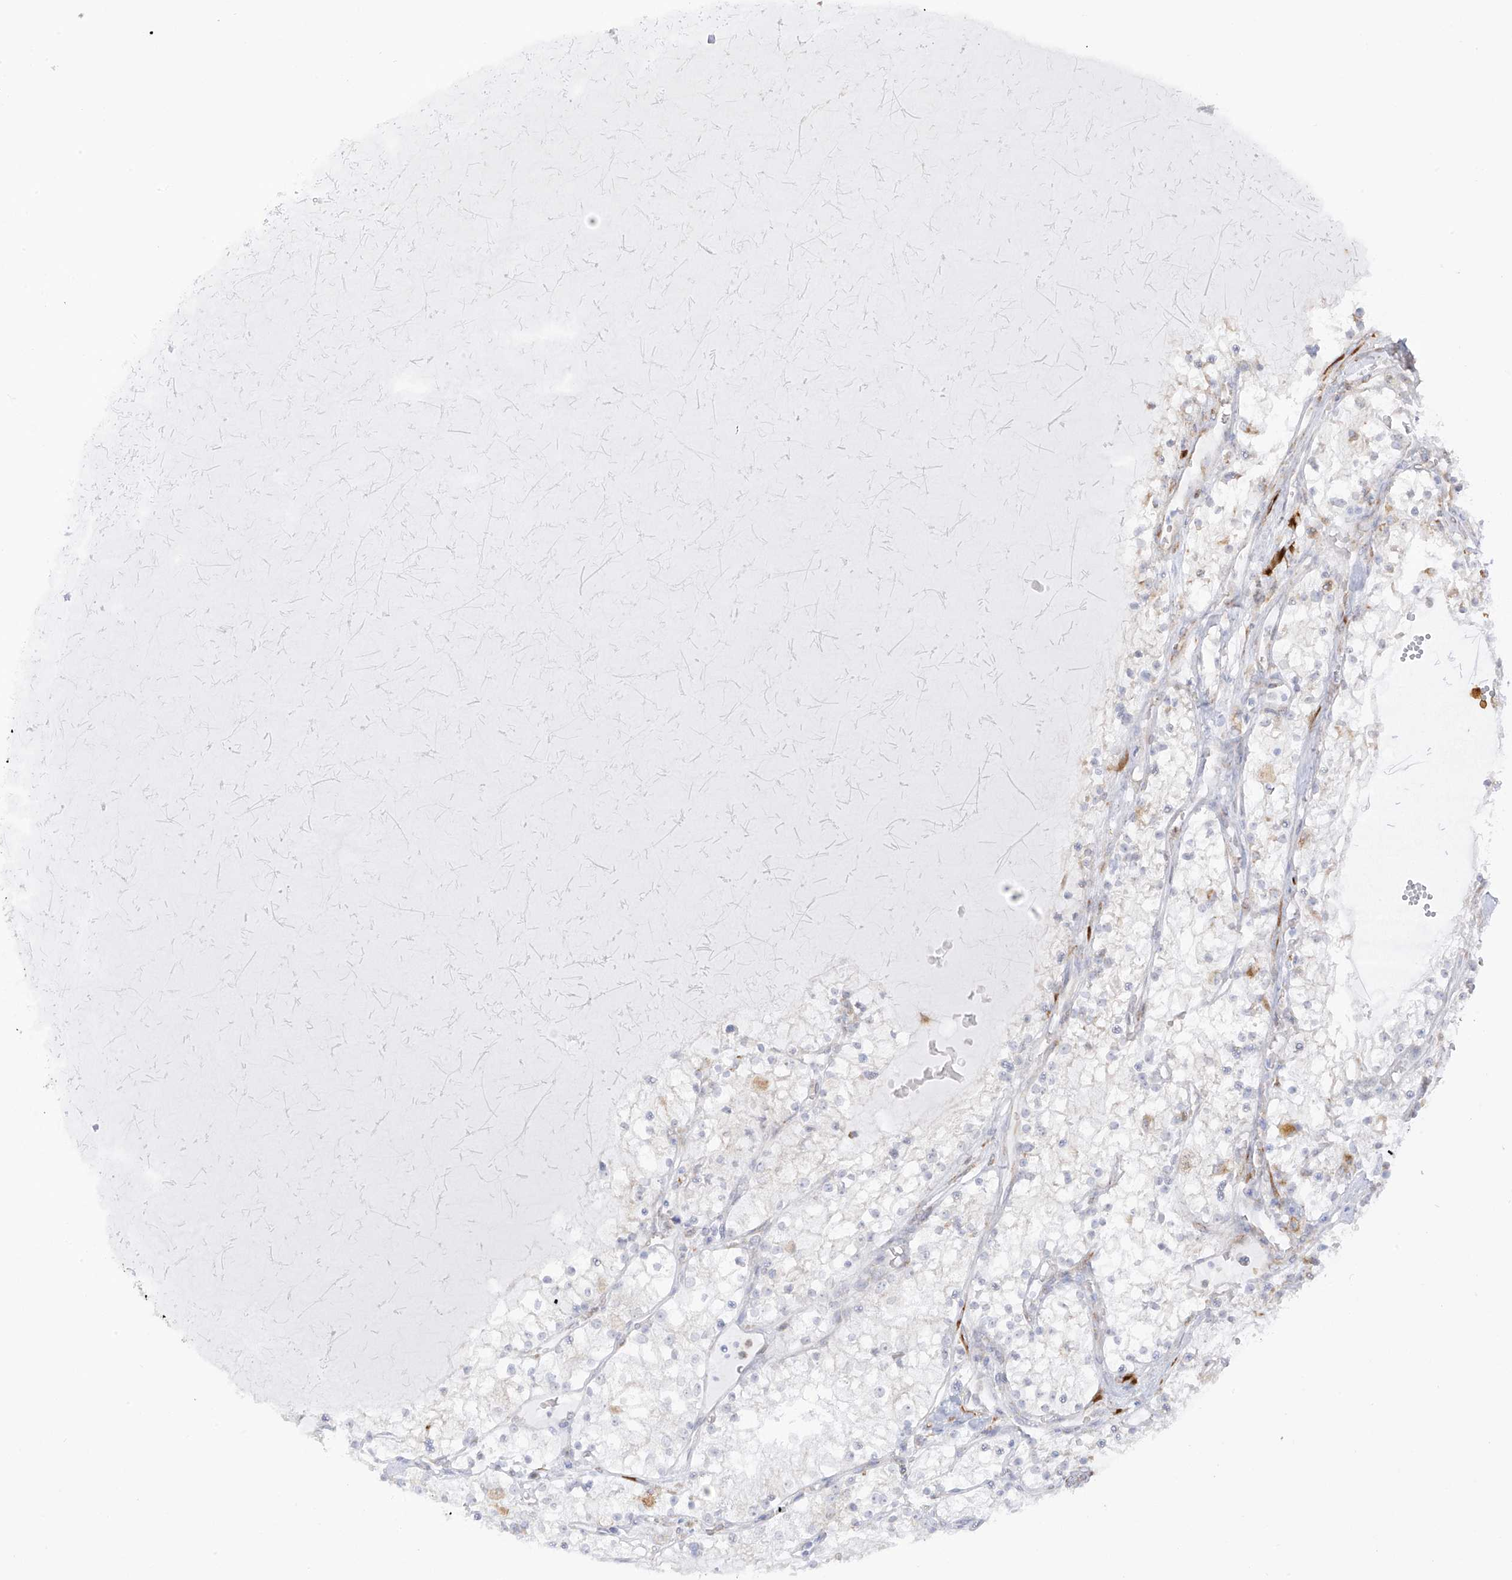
{"staining": {"intensity": "weak", "quantity": "<25%", "location": "cytoplasmic/membranous"}, "tissue": "renal cancer", "cell_type": "Tumor cells", "image_type": "cancer", "snomed": [{"axis": "morphology", "description": "Normal tissue, NOS"}, {"axis": "morphology", "description": "Adenocarcinoma, NOS"}, {"axis": "topography", "description": "Kidney"}], "caption": "Immunohistochemical staining of human renal cancer (adenocarcinoma) demonstrates no significant staining in tumor cells.", "gene": "LRRC59", "patient": {"sex": "male", "age": 68}}